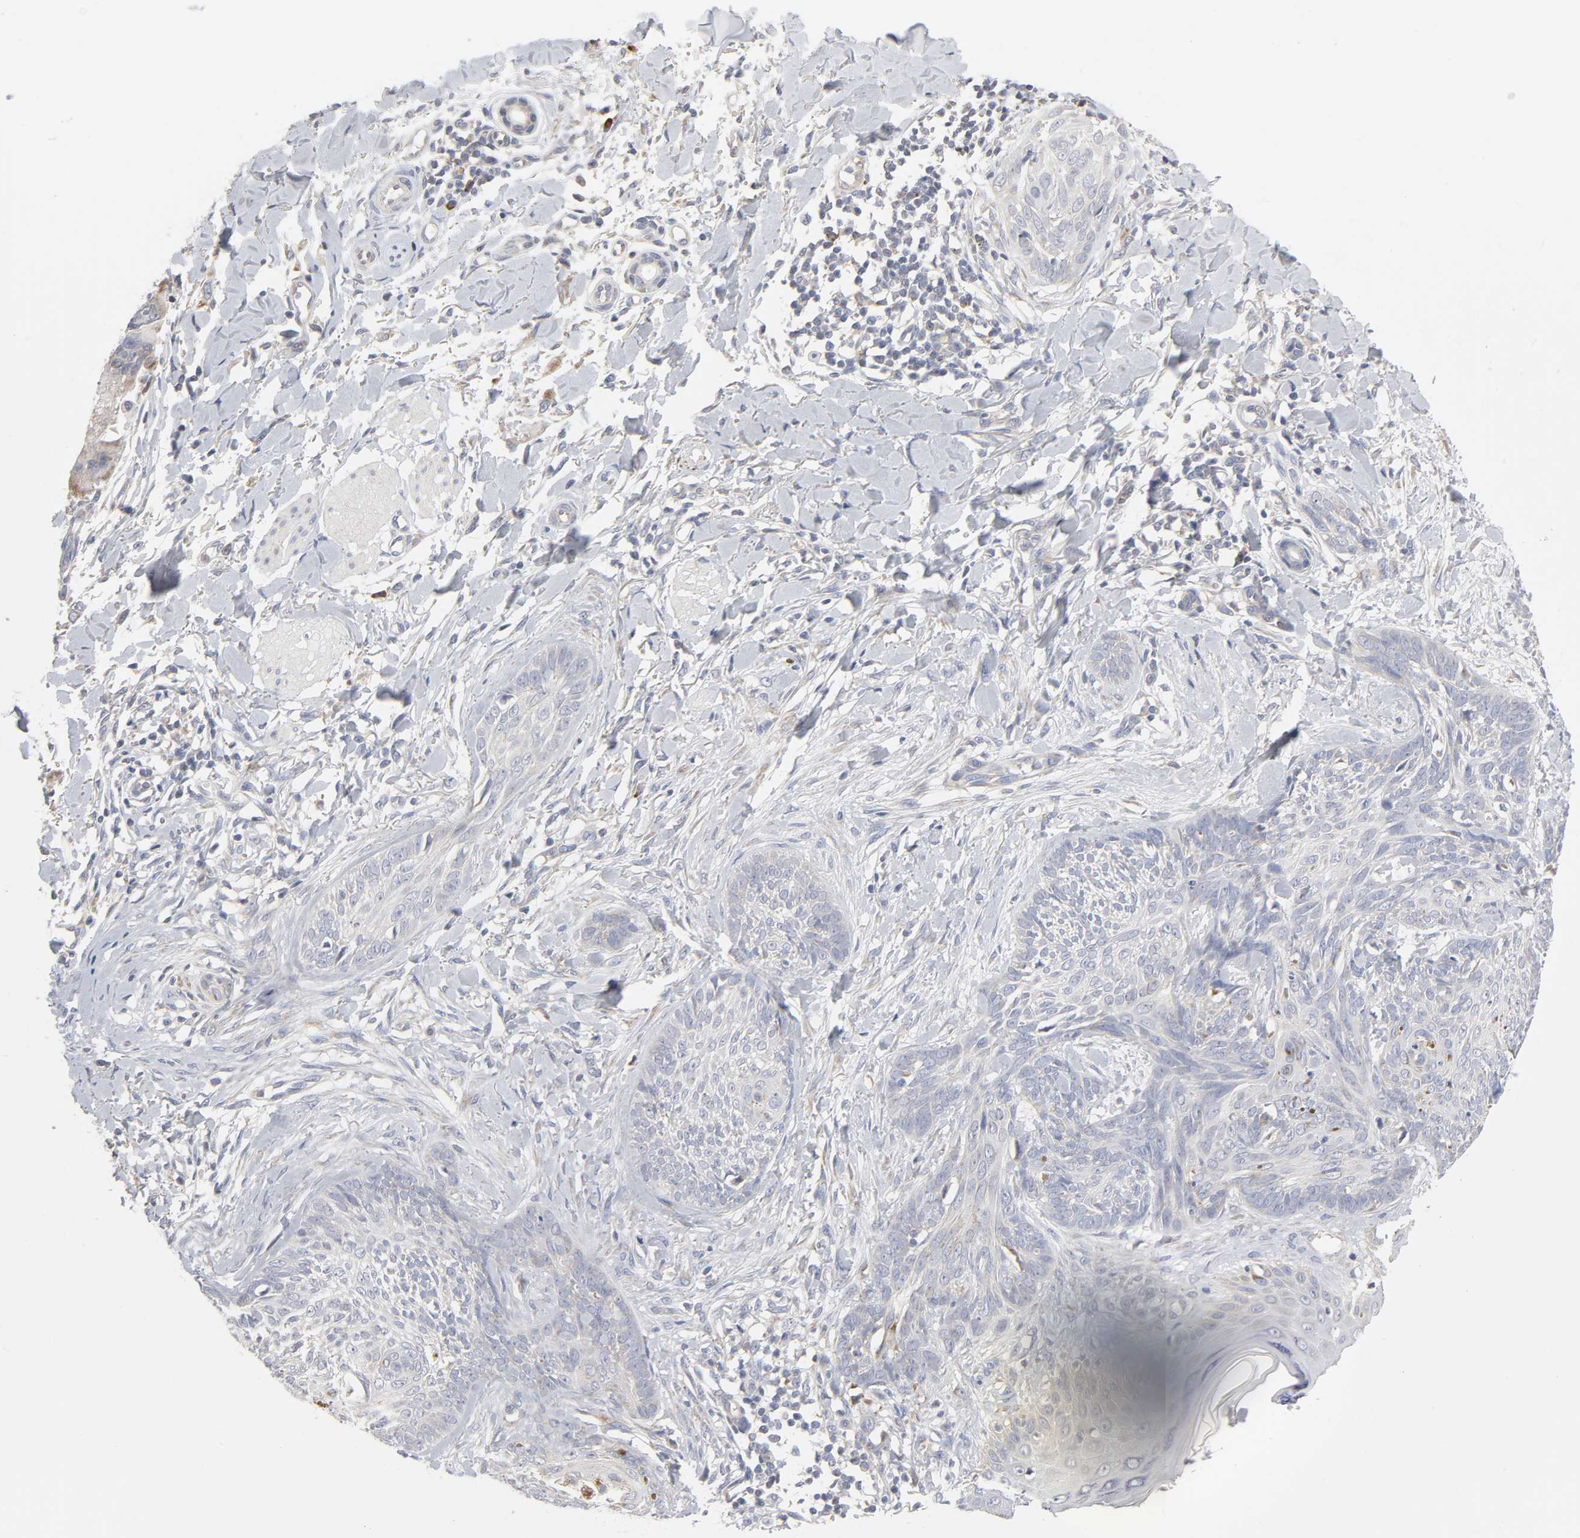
{"staining": {"intensity": "weak", "quantity": "<25%", "location": "cytoplasmic/membranous"}, "tissue": "skin cancer", "cell_type": "Tumor cells", "image_type": "cancer", "snomed": [{"axis": "morphology", "description": "Normal tissue, NOS"}, {"axis": "morphology", "description": "Basal cell carcinoma"}, {"axis": "topography", "description": "Skin"}], "caption": "This is an IHC histopathology image of skin cancer (basal cell carcinoma). There is no staining in tumor cells.", "gene": "IL4R", "patient": {"sex": "male", "age": 71}}